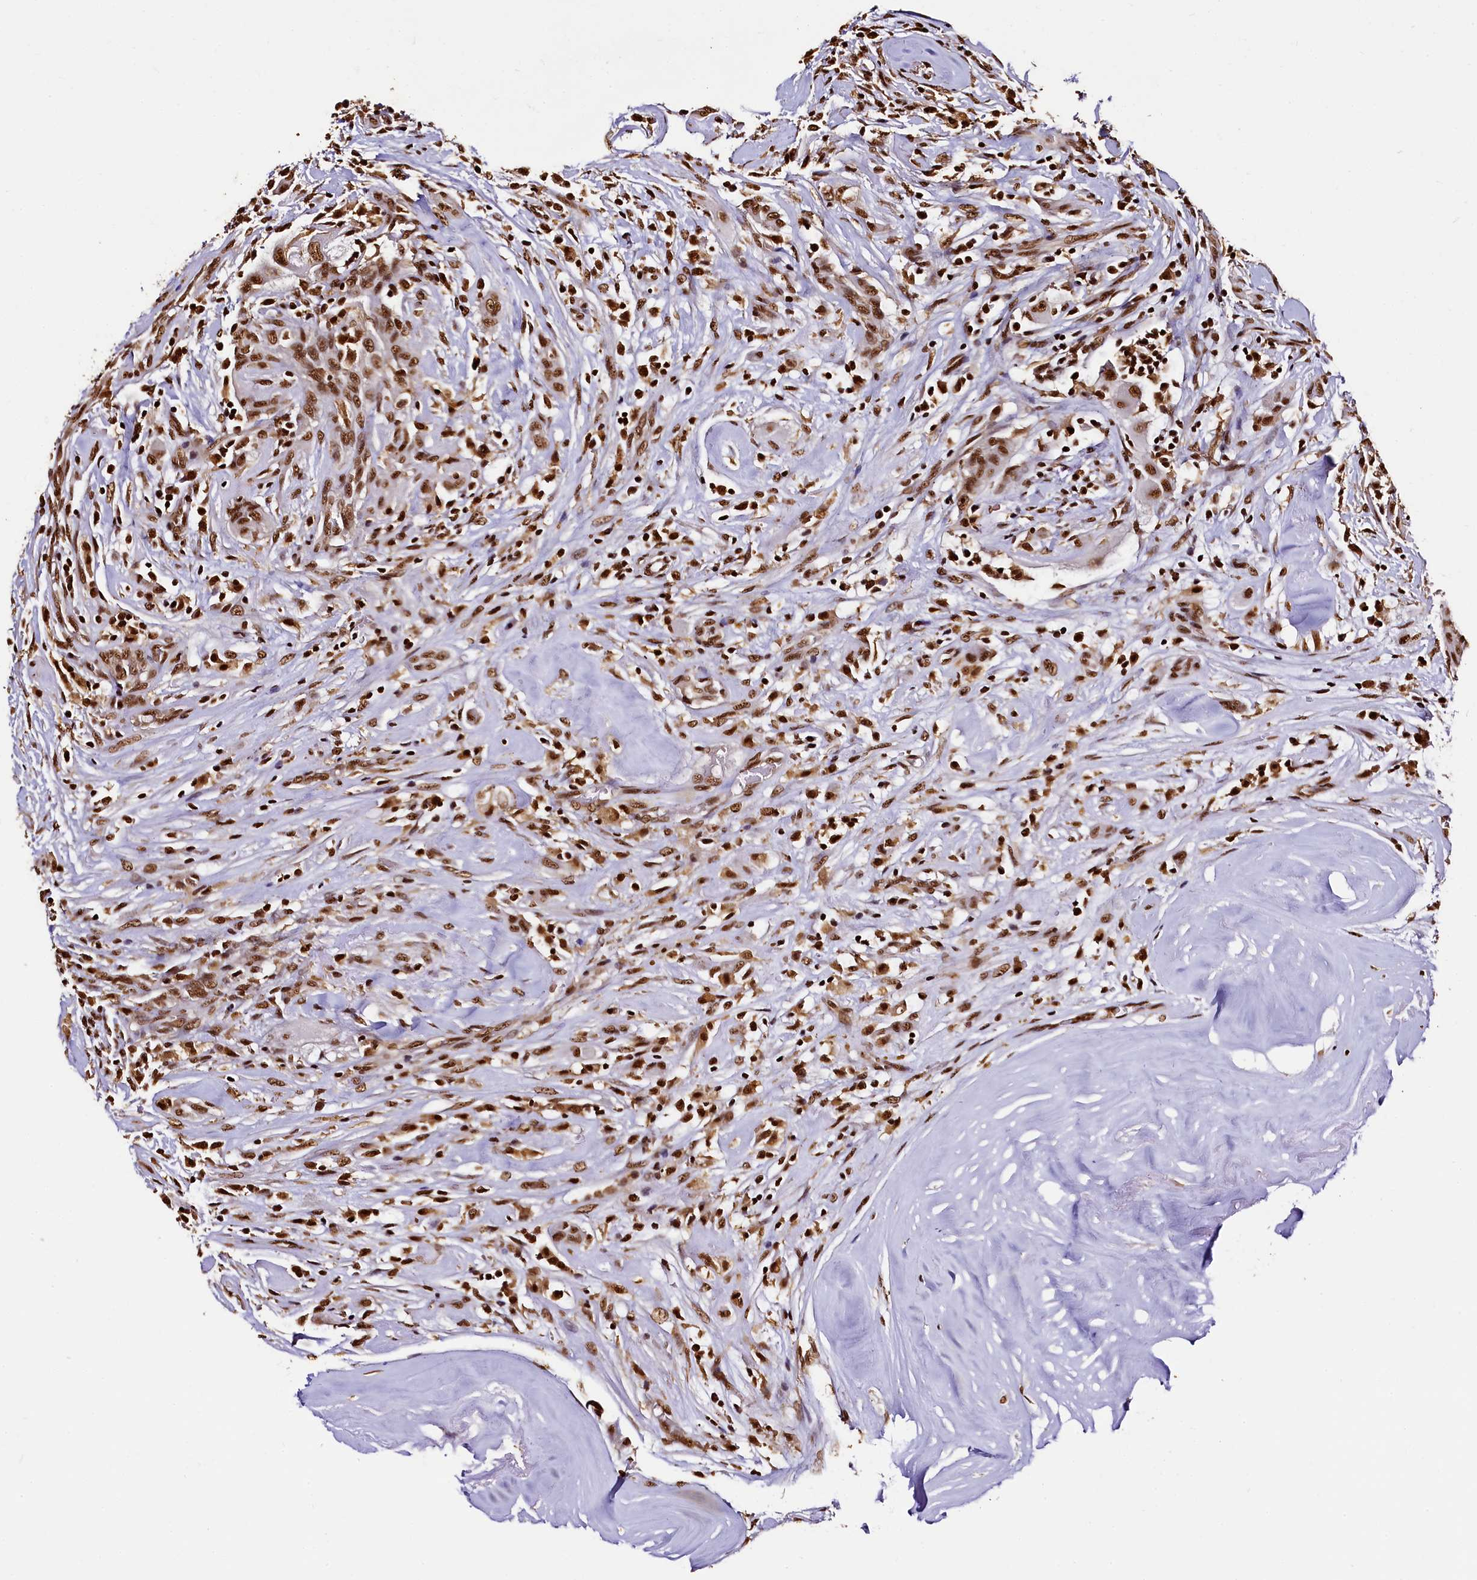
{"staining": {"intensity": "strong", "quantity": ">75%", "location": "nuclear"}, "tissue": "thyroid cancer", "cell_type": "Tumor cells", "image_type": "cancer", "snomed": [{"axis": "morphology", "description": "Papillary adenocarcinoma, NOS"}, {"axis": "topography", "description": "Thyroid gland"}], "caption": "Strong nuclear protein positivity is seen in about >75% of tumor cells in thyroid cancer (papillary adenocarcinoma).", "gene": "SNRPD2", "patient": {"sex": "female", "age": 59}}